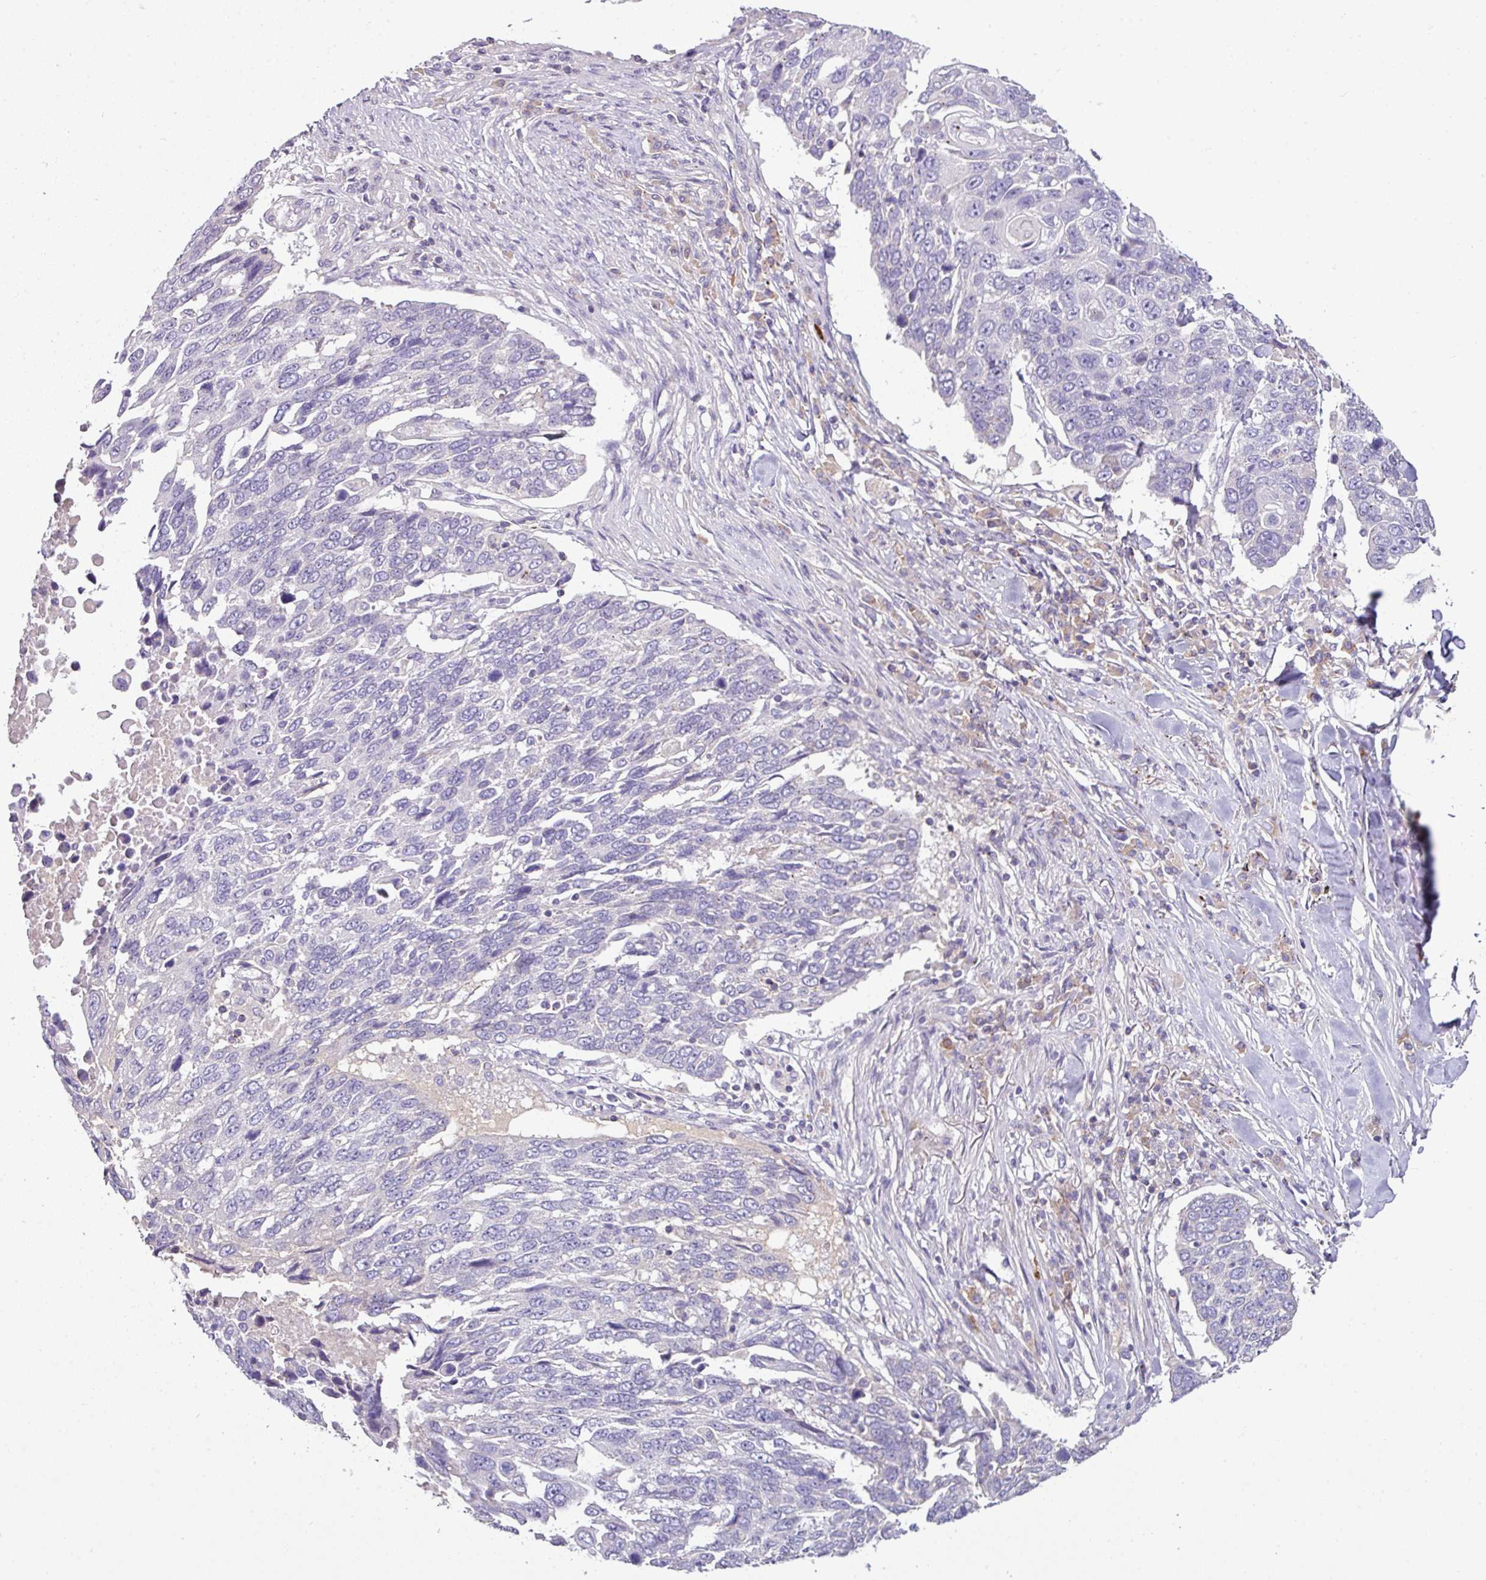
{"staining": {"intensity": "negative", "quantity": "none", "location": "none"}, "tissue": "lung cancer", "cell_type": "Tumor cells", "image_type": "cancer", "snomed": [{"axis": "morphology", "description": "Squamous cell carcinoma, NOS"}, {"axis": "topography", "description": "Lung"}], "caption": "IHC photomicrograph of neoplastic tissue: human lung cancer (squamous cell carcinoma) stained with DAB (3,3'-diaminobenzidine) shows no significant protein positivity in tumor cells.", "gene": "SLAMF6", "patient": {"sex": "male", "age": 66}}